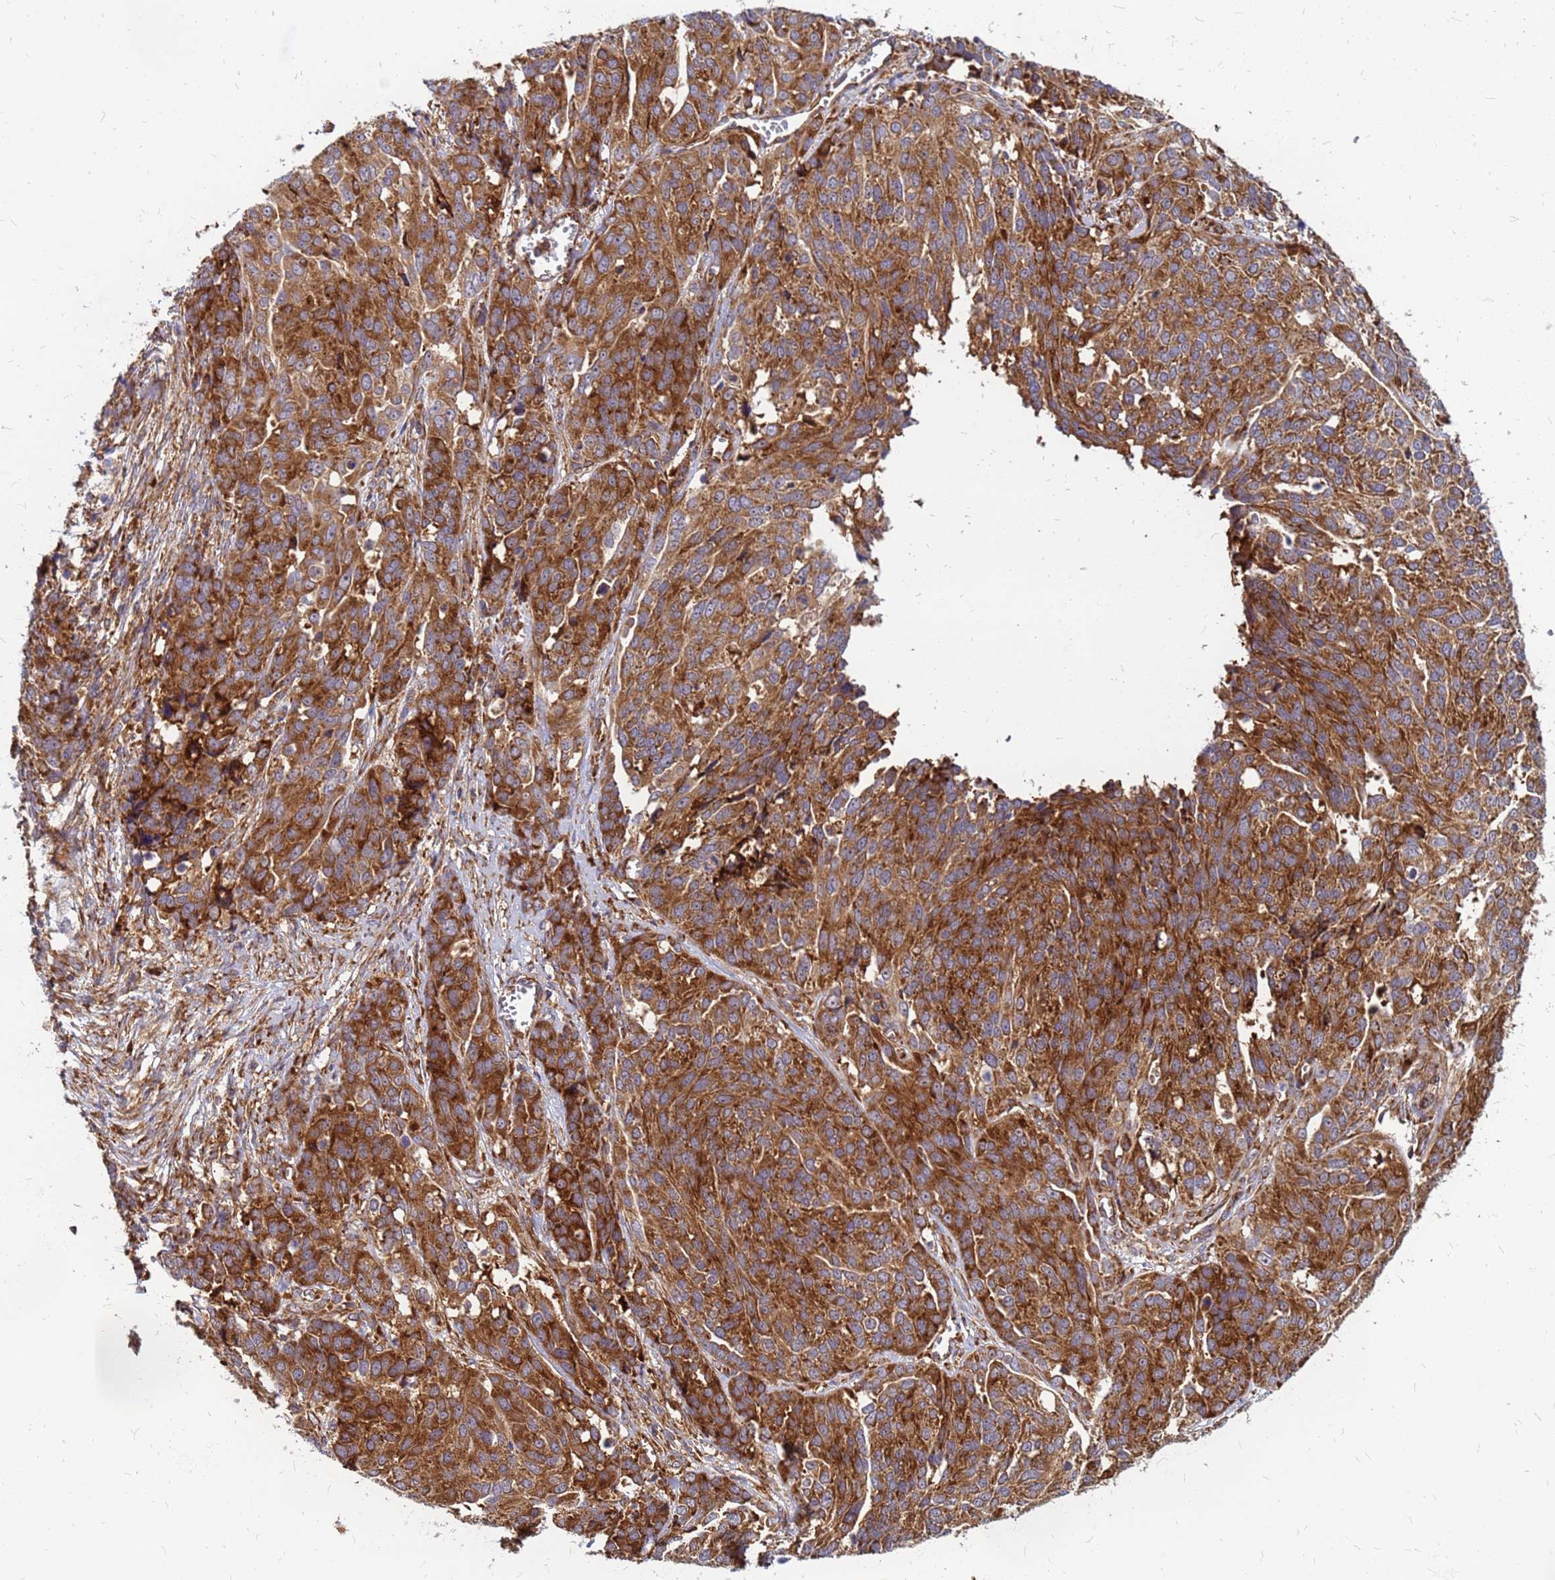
{"staining": {"intensity": "strong", "quantity": ">75%", "location": "cytoplasmic/membranous"}, "tissue": "ovarian cancer", "cell_type": "Tumor cells", "image_type": "cancer", "snomed": [{"axis": "morphology", "description": "Cystadenocarcinoma, serous, NOS"}, {"axis": "topography", "description": "Ovary"}], "caption": "Immunohistochemistry (IHC) (DAB (3,3'-diaminobenzidine)) staining of ovarian cancer (serous cystadenocarcinoma) exhibits strong cytoplasmic/membranous protein positivity in about >75% of tumor cells.", "gene": "RPL8", "patient": {"sex": "female", "age": 44}}